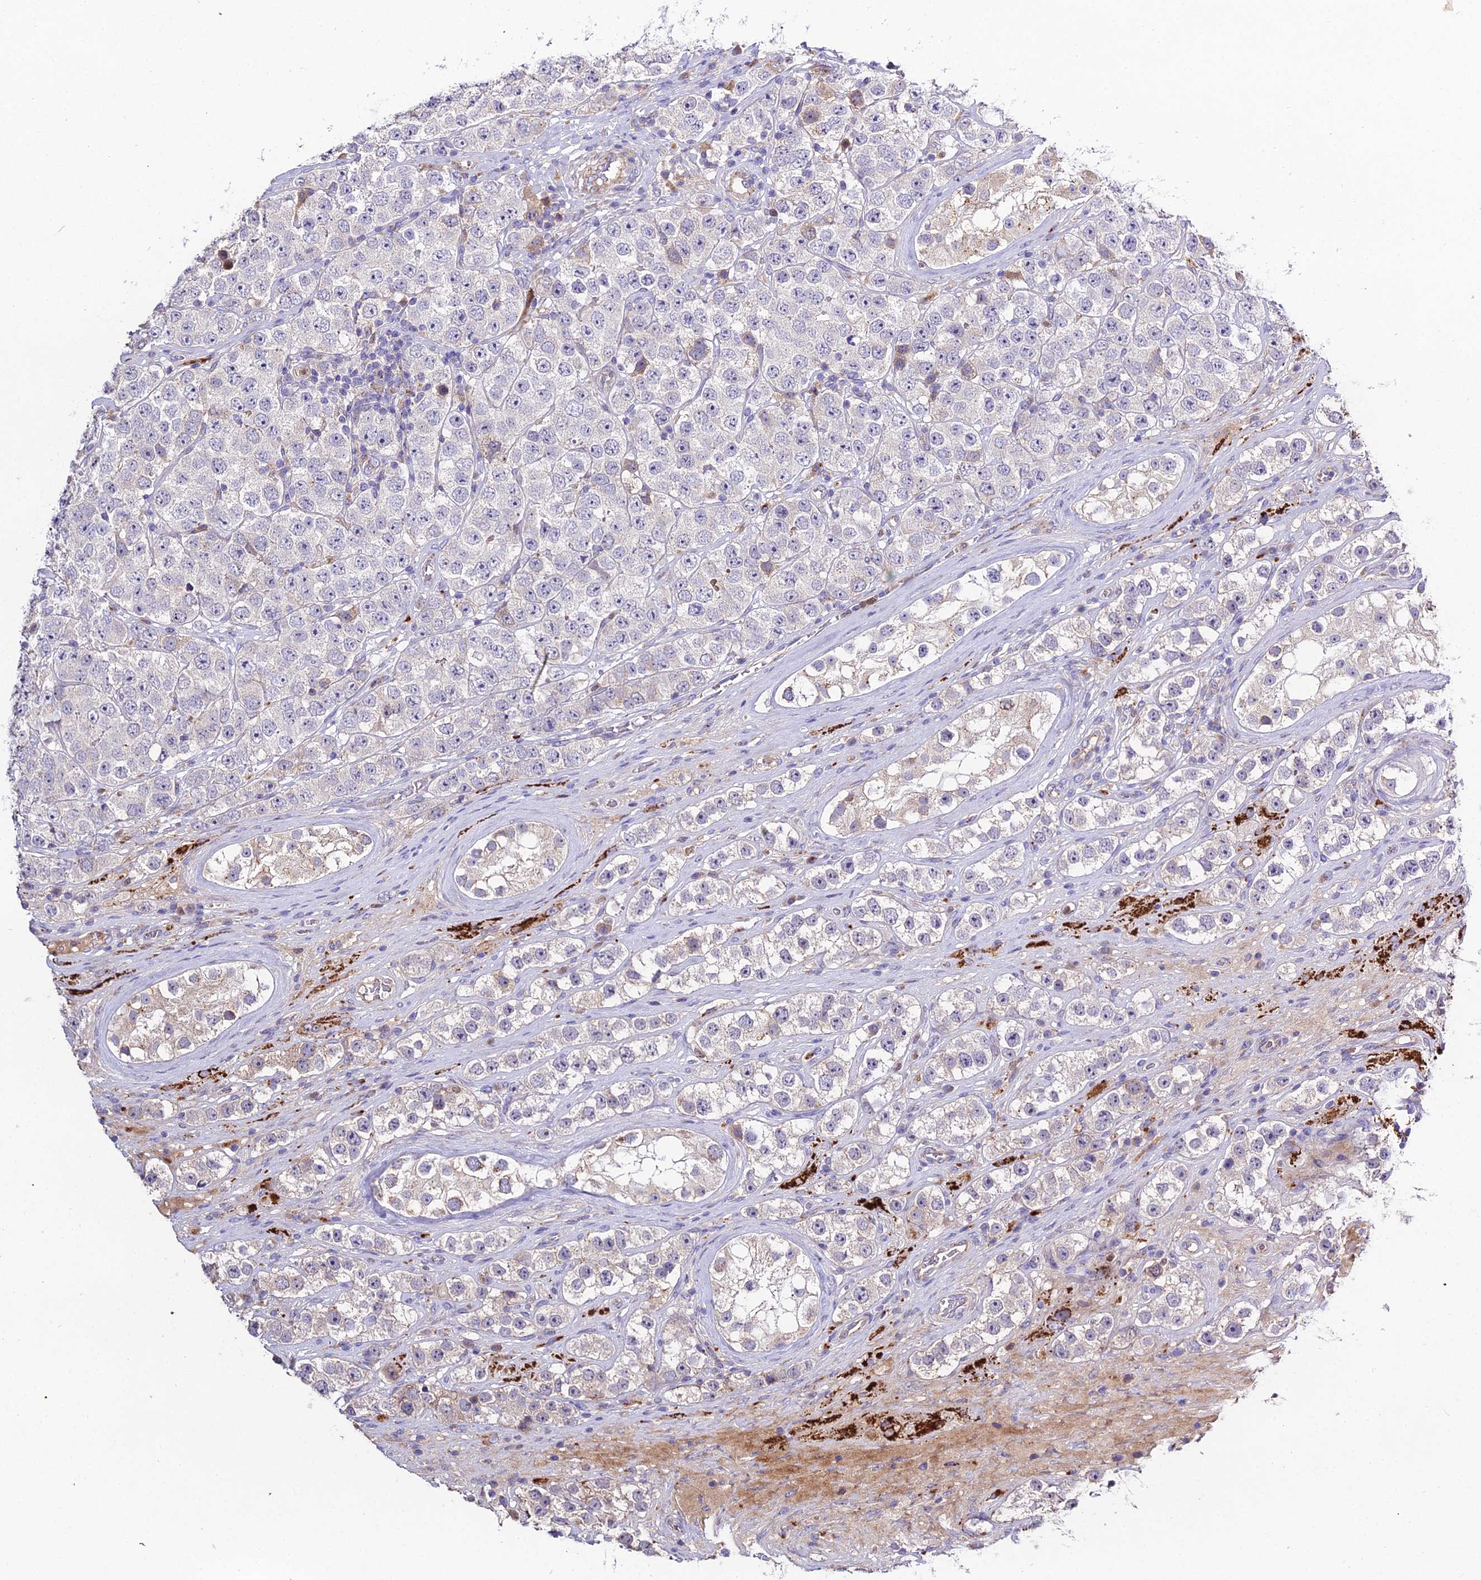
{"staining": {"intensity": "negative", "quantity": "none", "location": "none"}, "tissue": "testis cancer", "cell_type": "Tumor cells", "image_type": "cancer", "snomed": [{"axis": "morphology", "description": "Seminoma, NOS"}, {"axis": "topography", "description": "Testis"}], "caption": "Tumor cells are negative for protein expression in human testis cancer.", "gene": "EID2", "patient": {"sex": "male", "age": 28}}